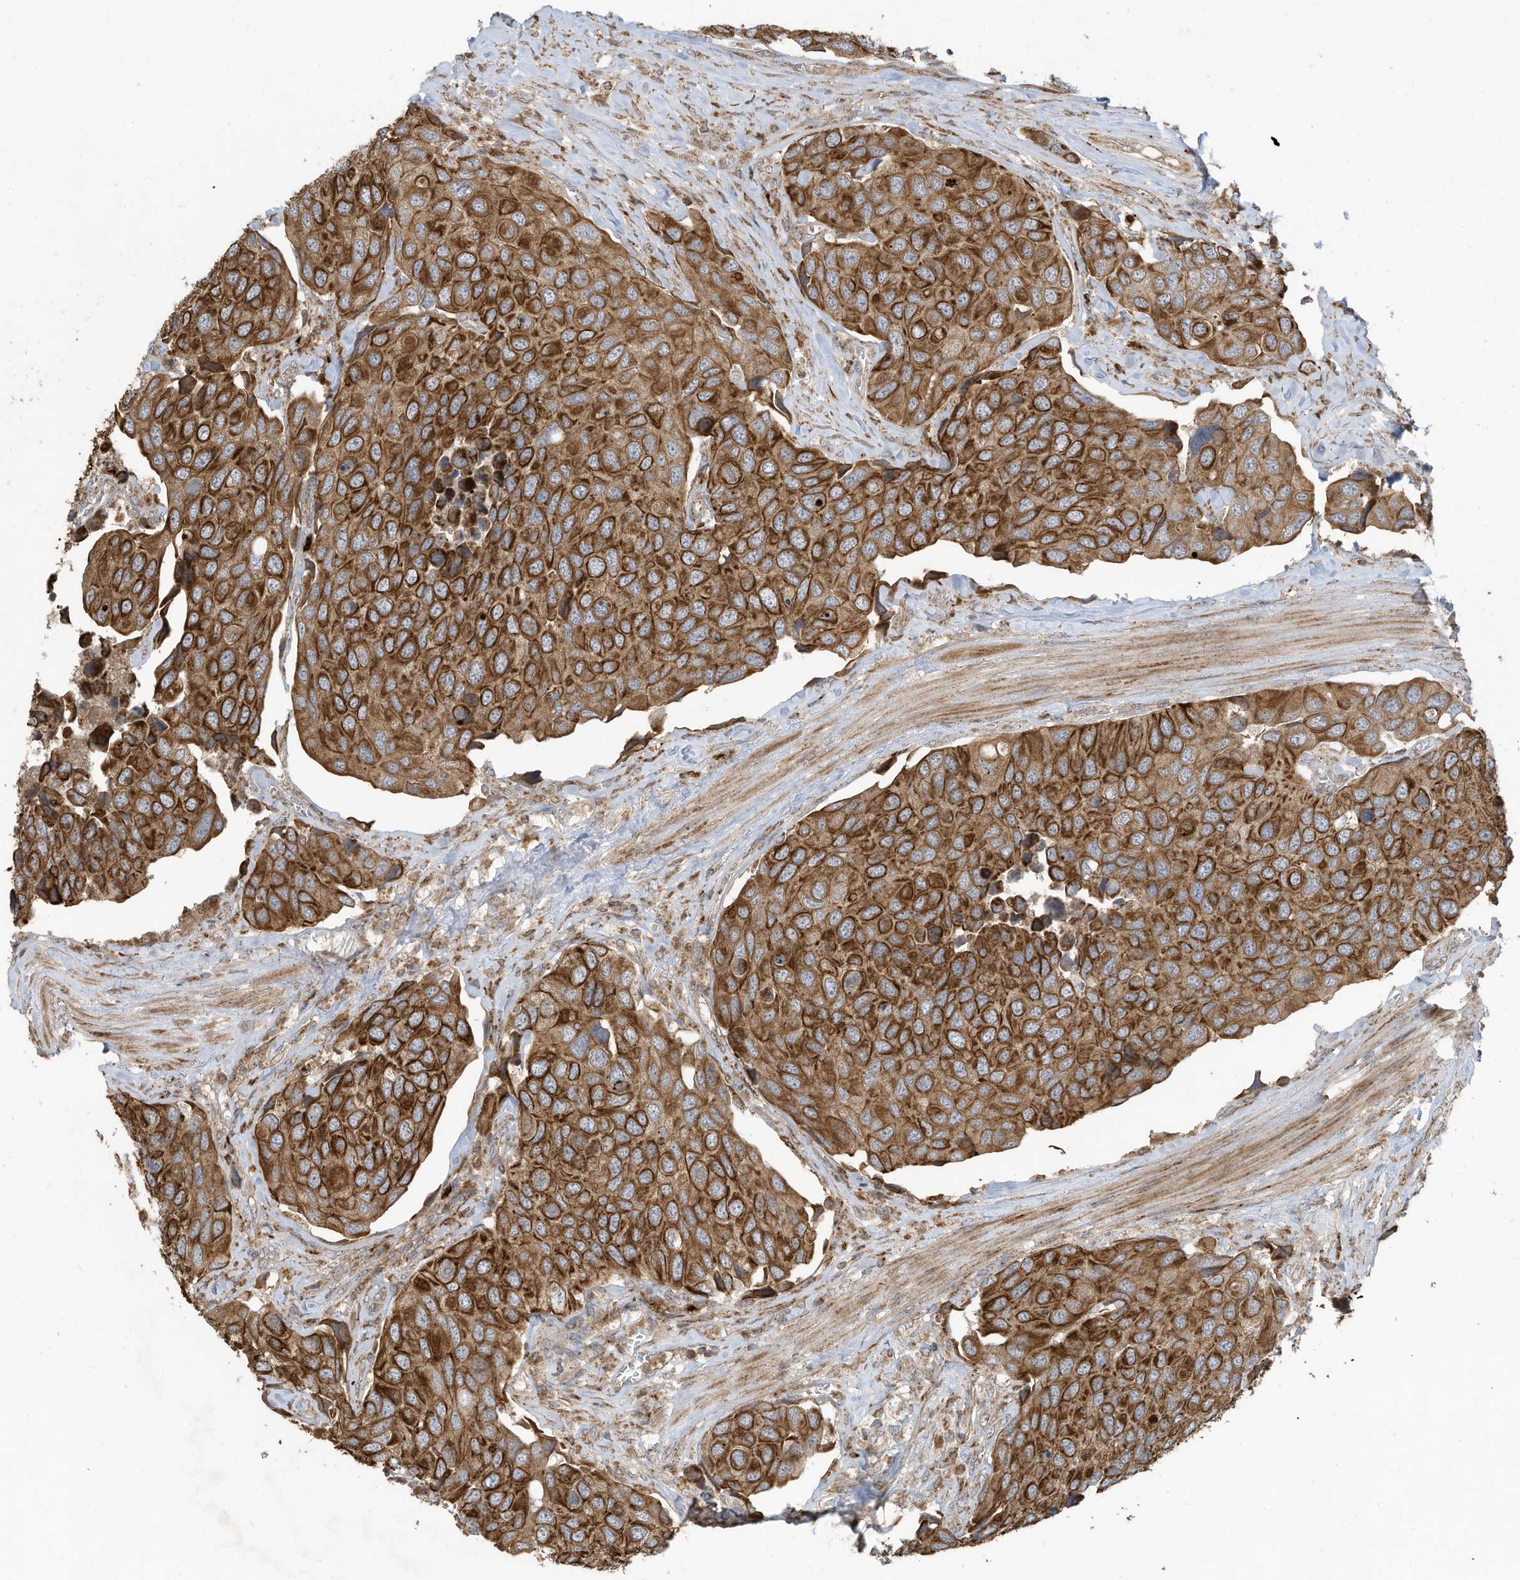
{"staining": {"intensity": "moderate", "quantity": ">75%", "location": "cytoplasmic/membranous"}, "tissue": "urothelial cancer", "cell_type": "Tumor cells", "image_type": "cancer", "snomed": [{"axis": "morphology", "description": "Urothelial carcinoma, High grade"}, {"axis": "topography", "description": "Urinary bladder"}], "caption": "IHC of urothelial carcinoma (high-grade) demonstrates medium levels of moderate cytoplasmic/membranous positivity in about >75% of tumor cells. The staining was performed using DAB to visualize the protein expression in brown, while the nuclei were stained in blue with hematoxylin (Magnification: 20x).", "gene": "C2orf74", "patient": {"sex": "male", "age": 74}}